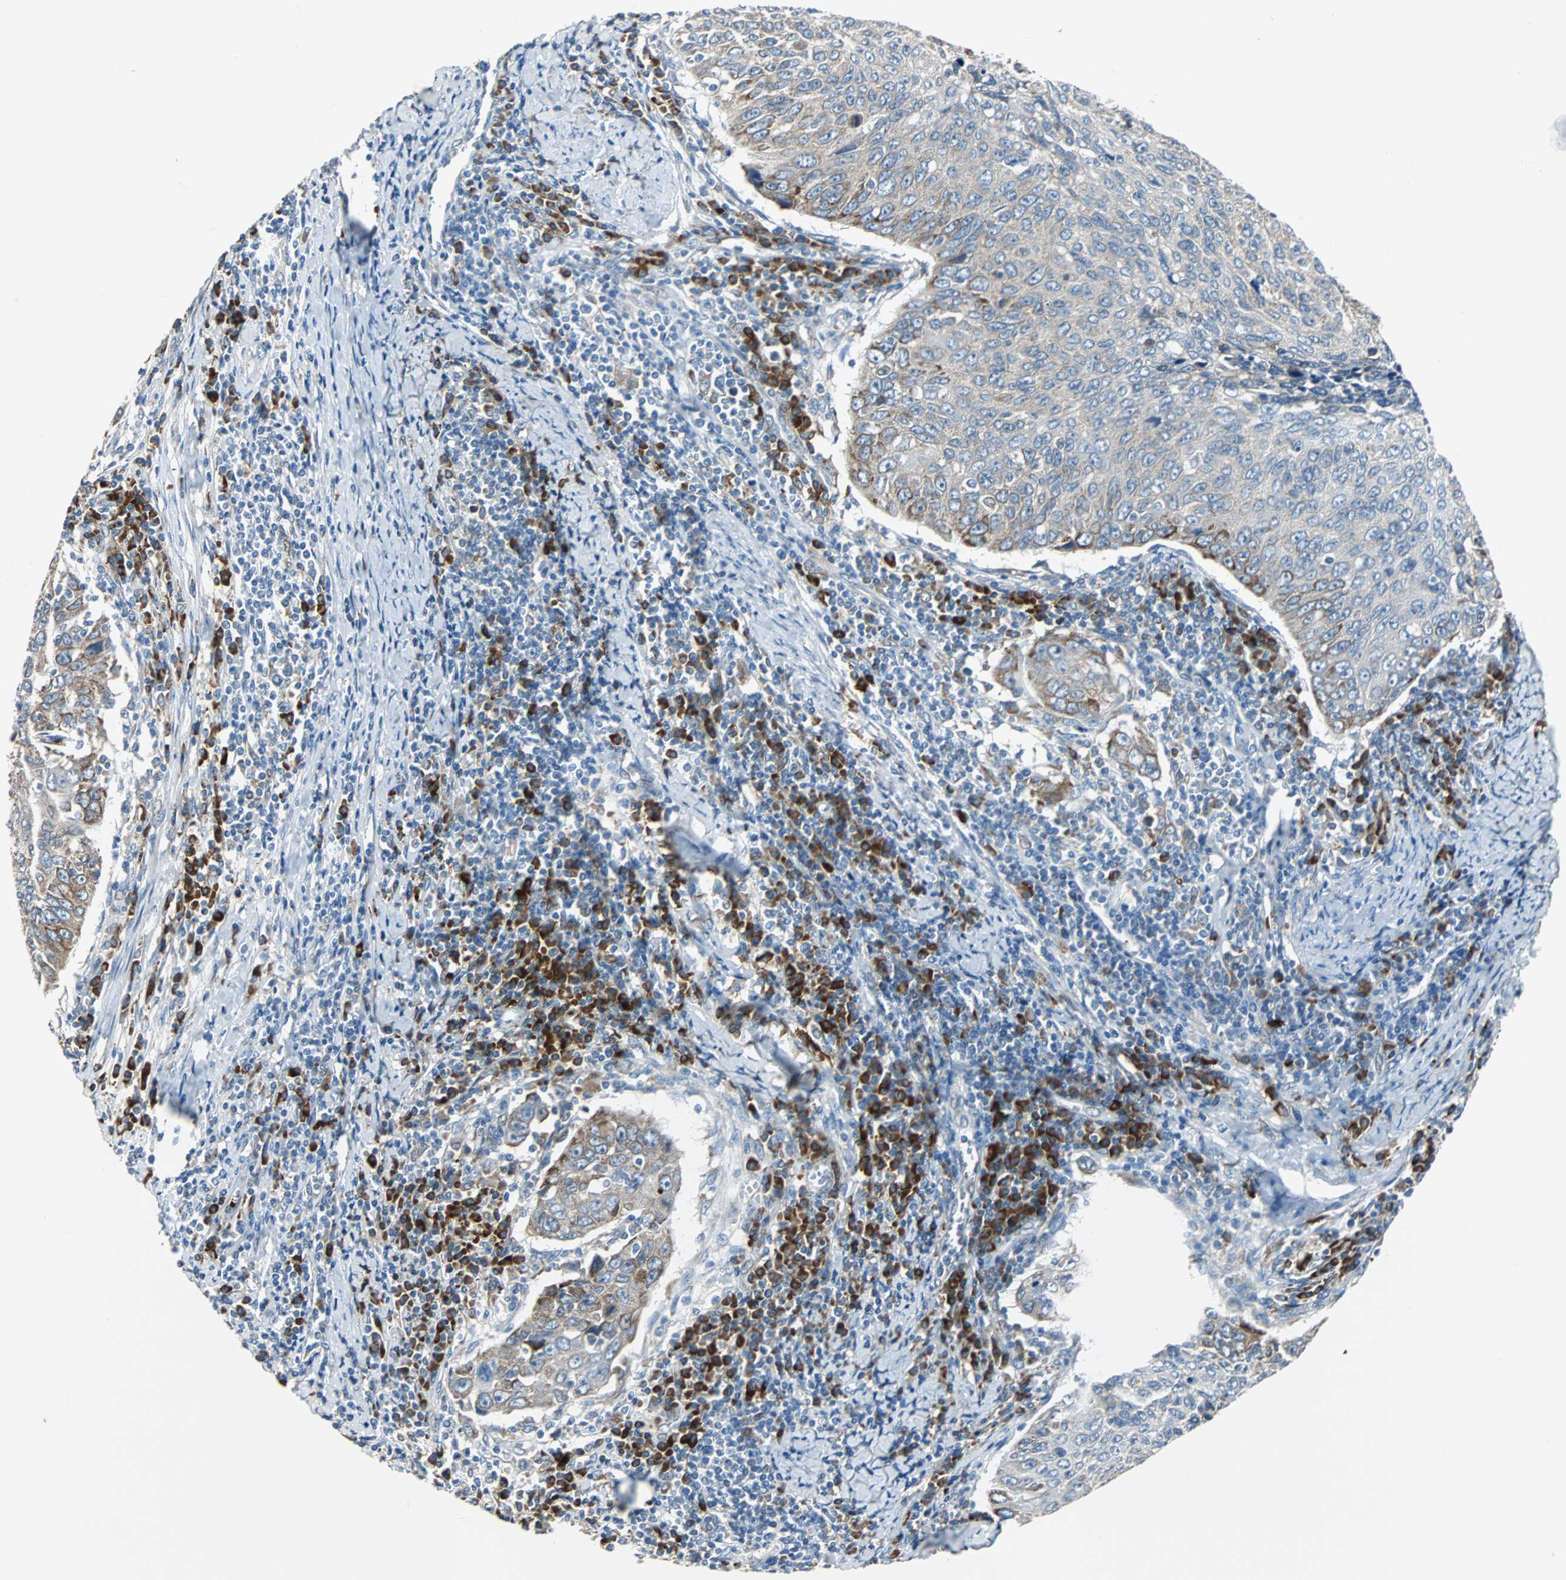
{"staining": {"intensity": "weak", "quantity": "25%-75%", "location": "cytoplasmic/membranous"}, "tissue": "cervical cancer", "cell_type": "Tumor cells", "image_type": "cancer", "snomed": [{"axis": "morphology", "description": "Squamous cell carcinoma, NOS"}, {"axis": "topography", "description": "Cervix"}], "caption": "Immunohistochemical staining of cervical cancer shows low levels of weak cytoplasmic/membranous protein expression in approximately 25%-75% of tumor cells. The staining was performed using DAB, with brown indicating positive protein expression. Nuclei are stained blue with hematoxylin.", "gene": "PDIA4", "patient": {"sex": "female", "age": 53}}